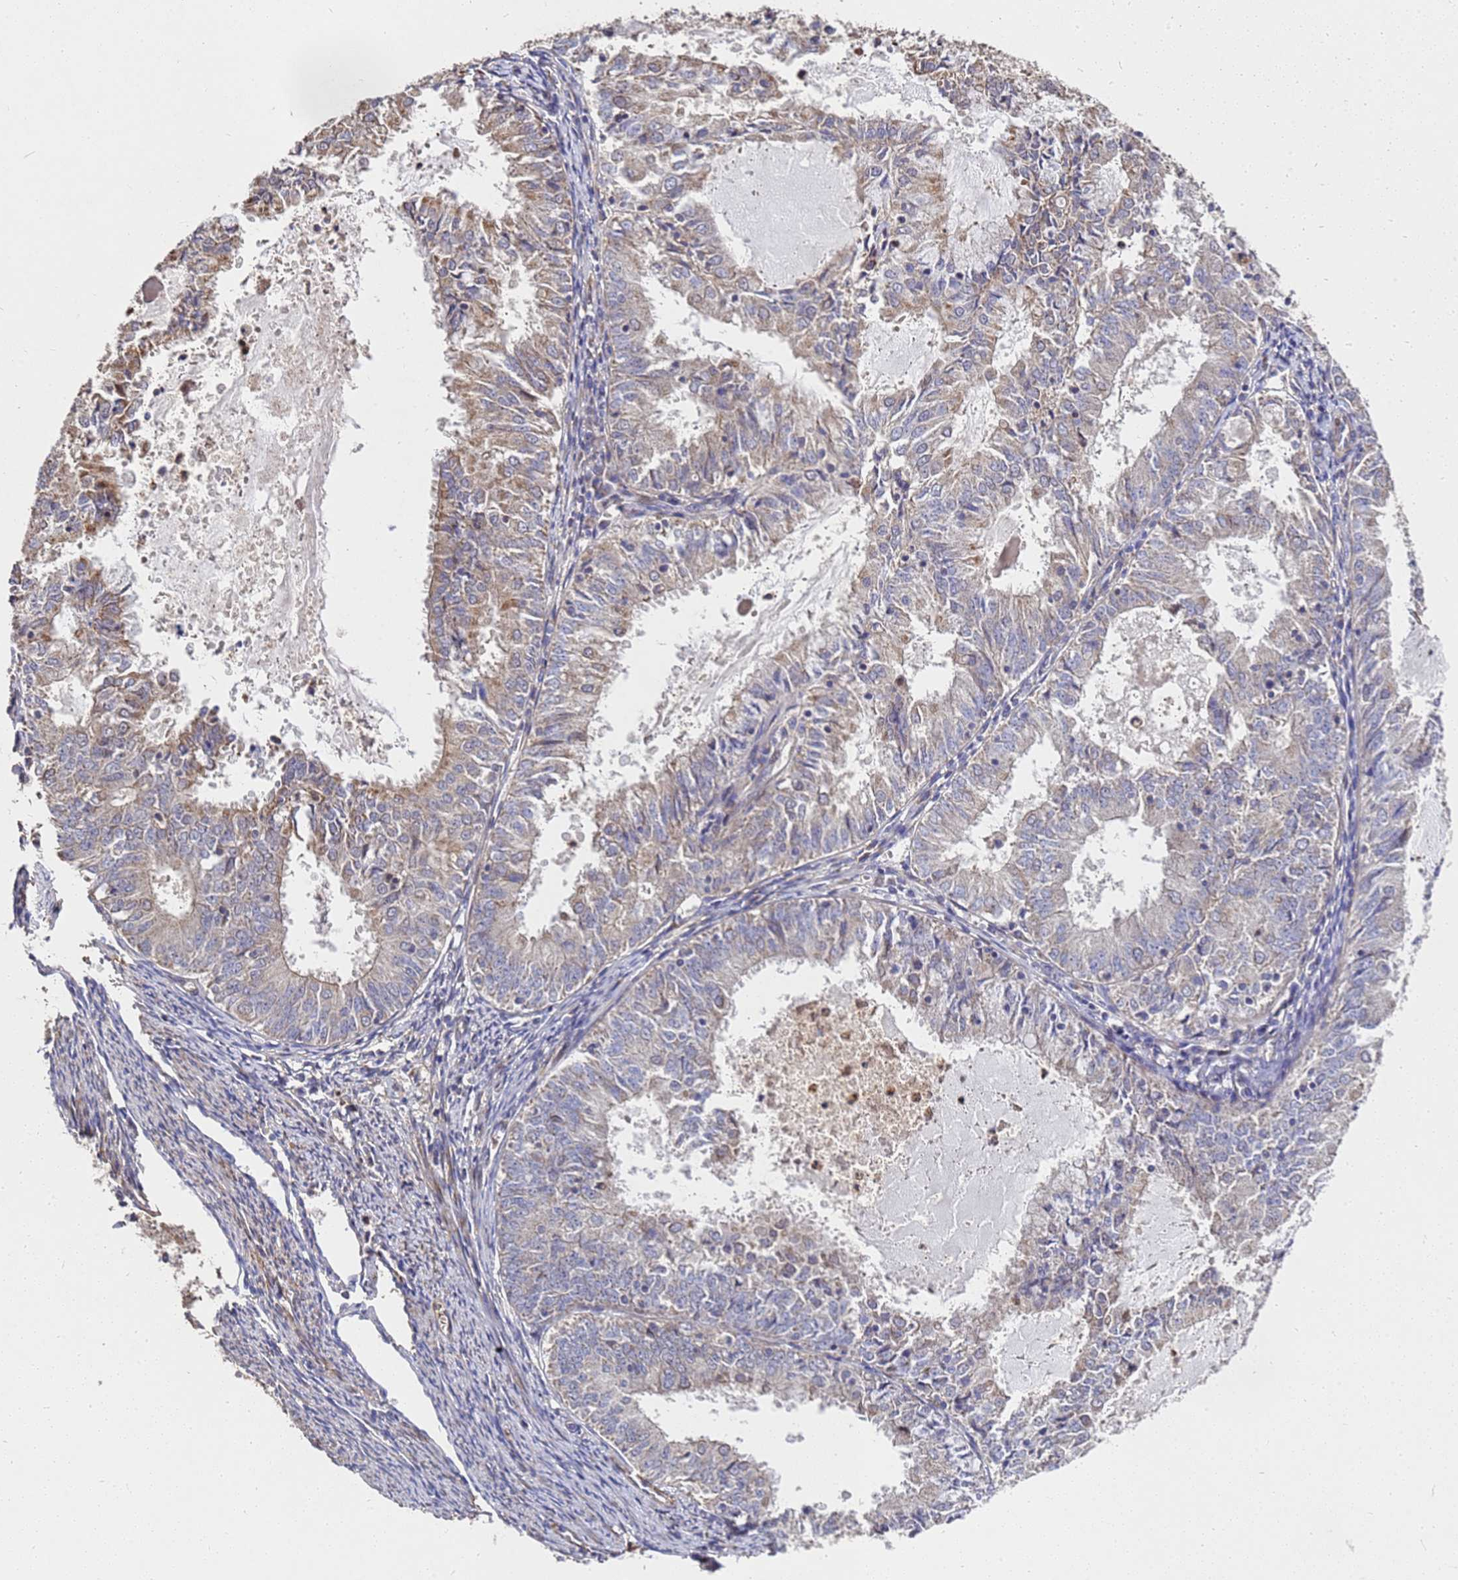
{"staining": {"intensity": "moderate", "quantity": "<25%", "location": "cytoplasmic/membranous"}, "tissue": "endometrial cancer", "cell_type": "Tumor cells", "image_type": "cancer", "snomed": [{"axis": "morphology", "description": "Adenocarcinoma, NOS"}, {"axis": "topography", "description": "Endometrium"}], "caption": "The photomicrograph demonstrates staining of endometrial cancer, revealing moderate cytoplasmic/membranous protein staining (brown color) within tumor cells.", "gene": "RSPRY1", "patient": {"sex": "female", "age": 57}}